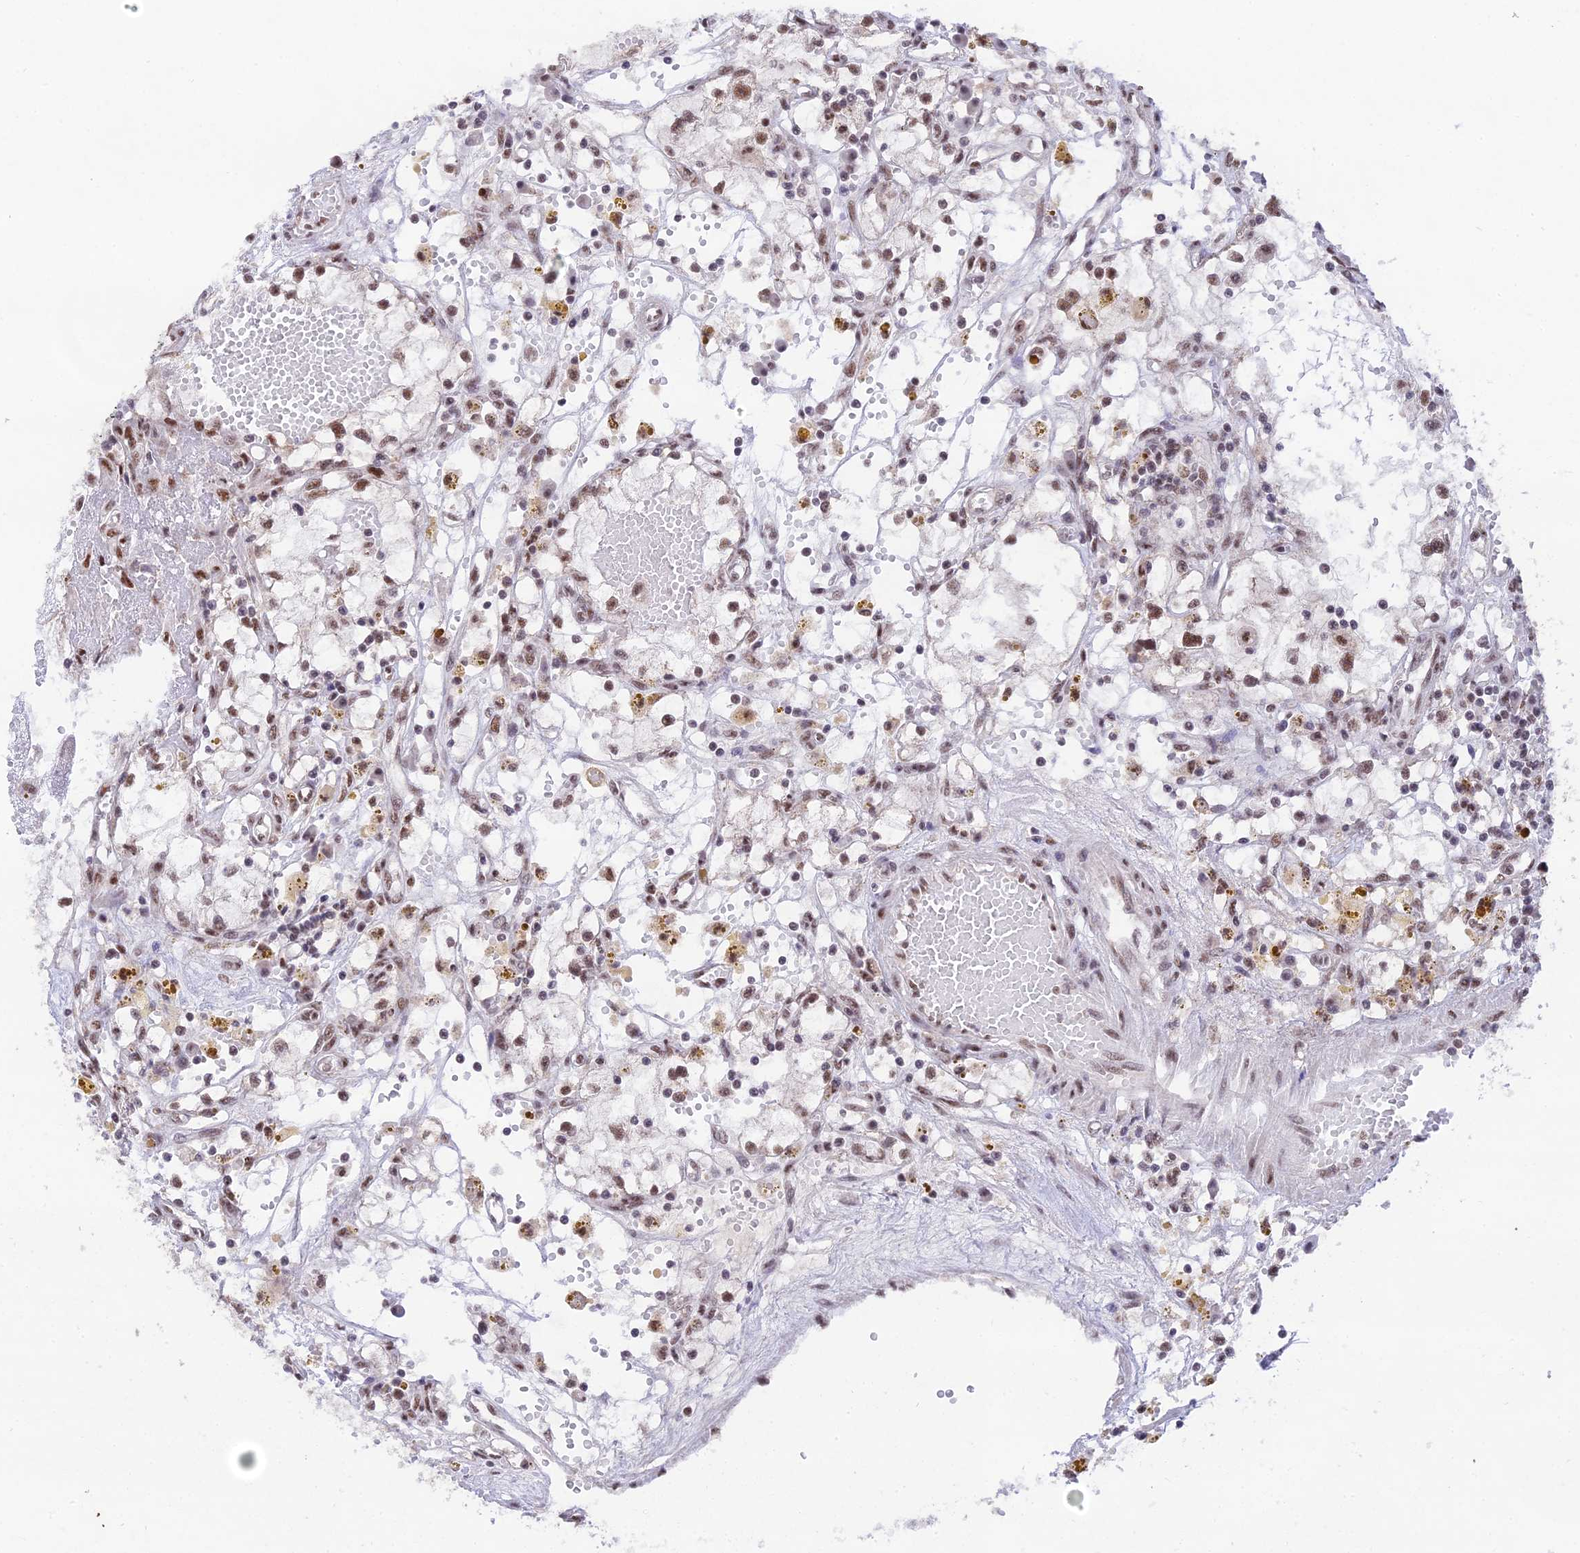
{"staining": {"intensity": "weak", "quantity": ">75%", "location": "nuclear"}, "tissue": "renal cancer", "cell_type": "Tumor cells", "image_type": "cancer", "snomed": [{"axis": "morphology", "description": "Adenocarcinoma, NOS"}, {"axis": "topography", "description": "Kidney"}], "caption": "A brown stain labels weak nuclear staining of a protein in renal cancer tumor cells. (Brightfield microscopy of DAB IHC at high magnification).", "gene": "THOC7", "patient": {"sex": "male", "age": 56}}